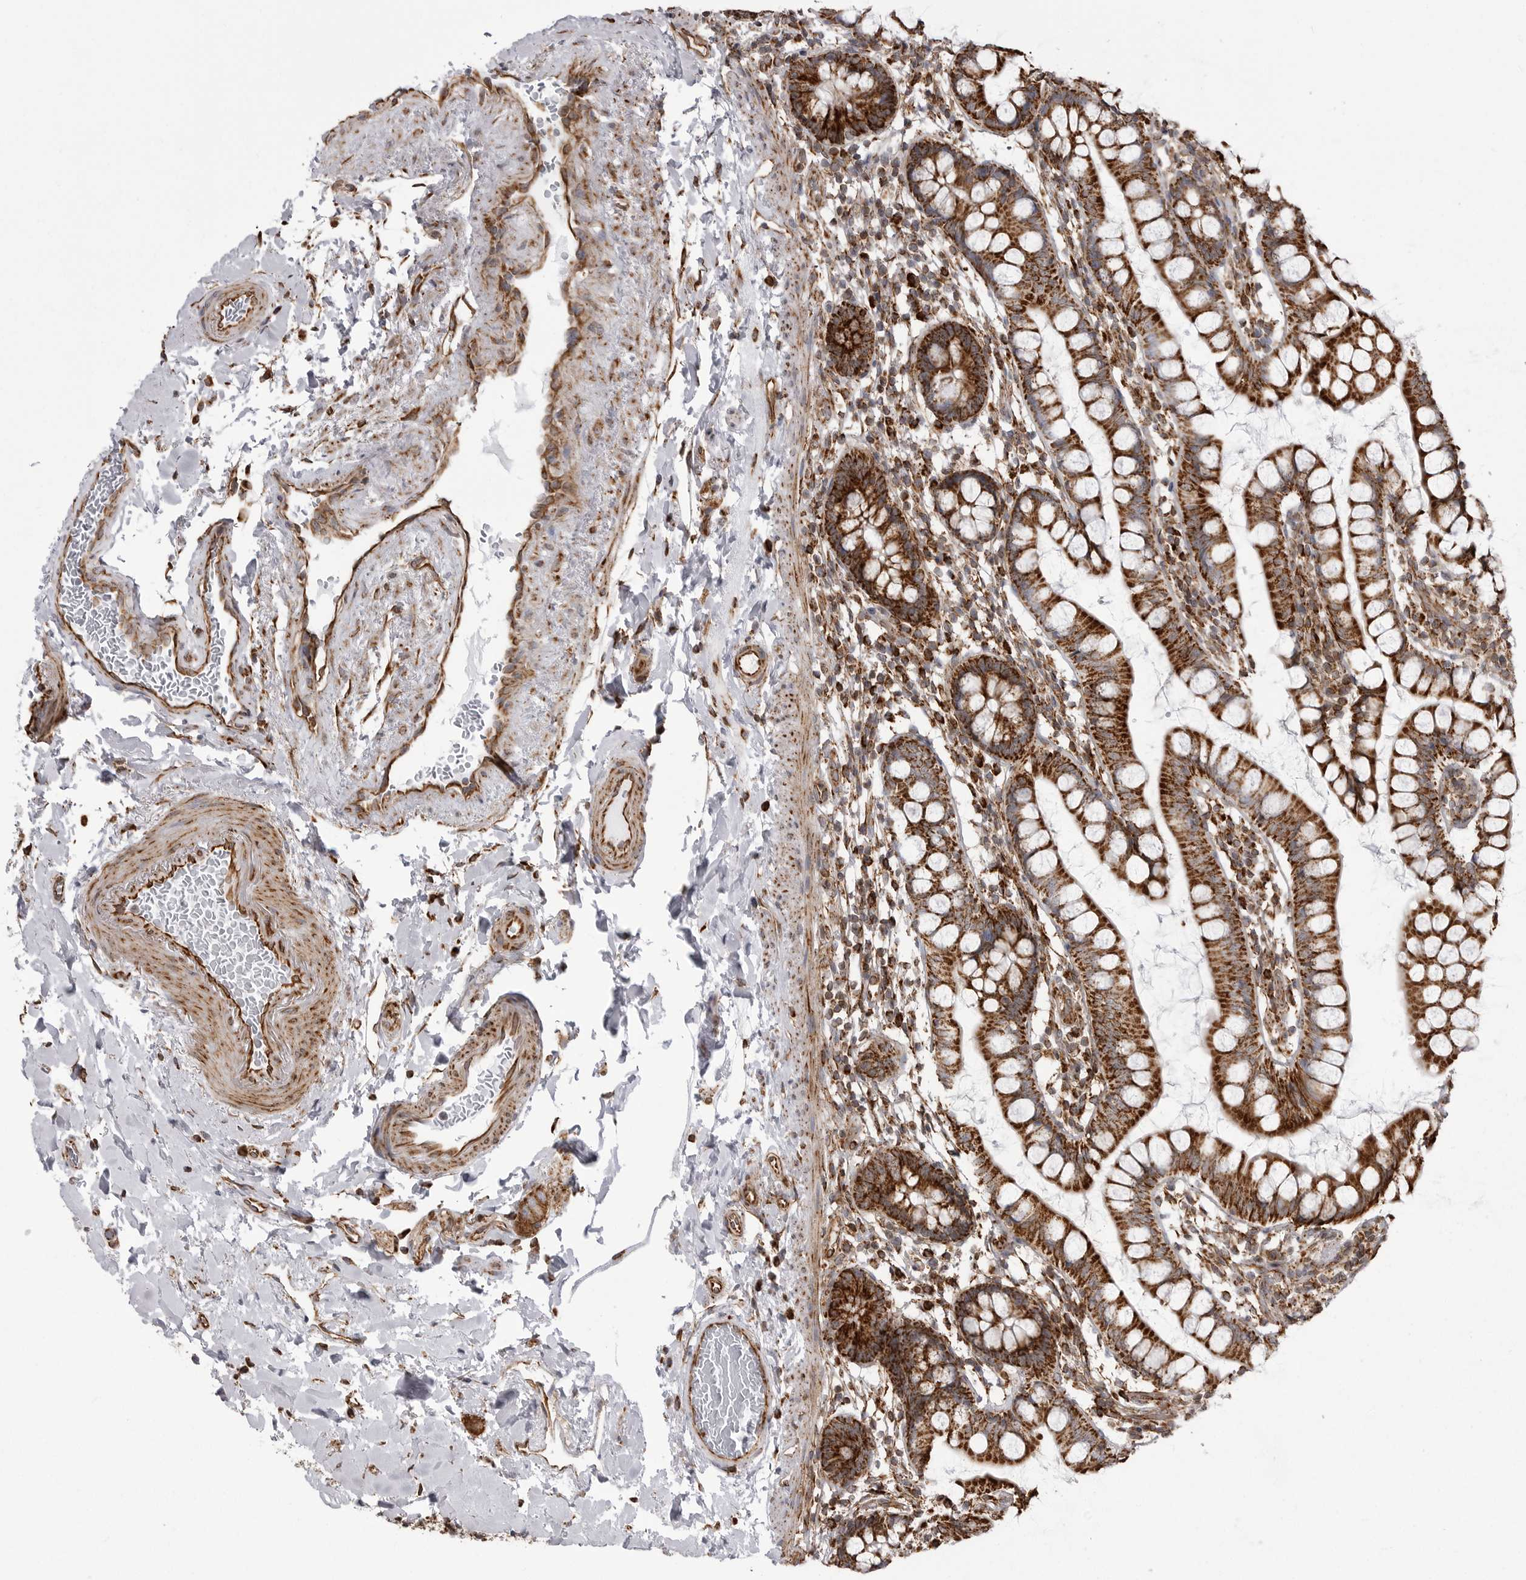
{"staining": {"intensity": "strong", "quantity": ">75%", "location": "cytoplasmic/membranous"}, "tissue": "small intestine", "cell_type": "Glandular cells", "image_type": "normal", "snomed": [{"axis": "morphology", "description": "Normal tissue, NOS"}, {"axis": "topography", "description": "Small intestine"}], "caption": "Immunohistochemical staining of benign small intestine exhibits strong cytoplasmic/membranous protein positivity in approximately >75% of glandular cells.", "gene": "FH", "patient": {"sex": "female", "age": 84}}